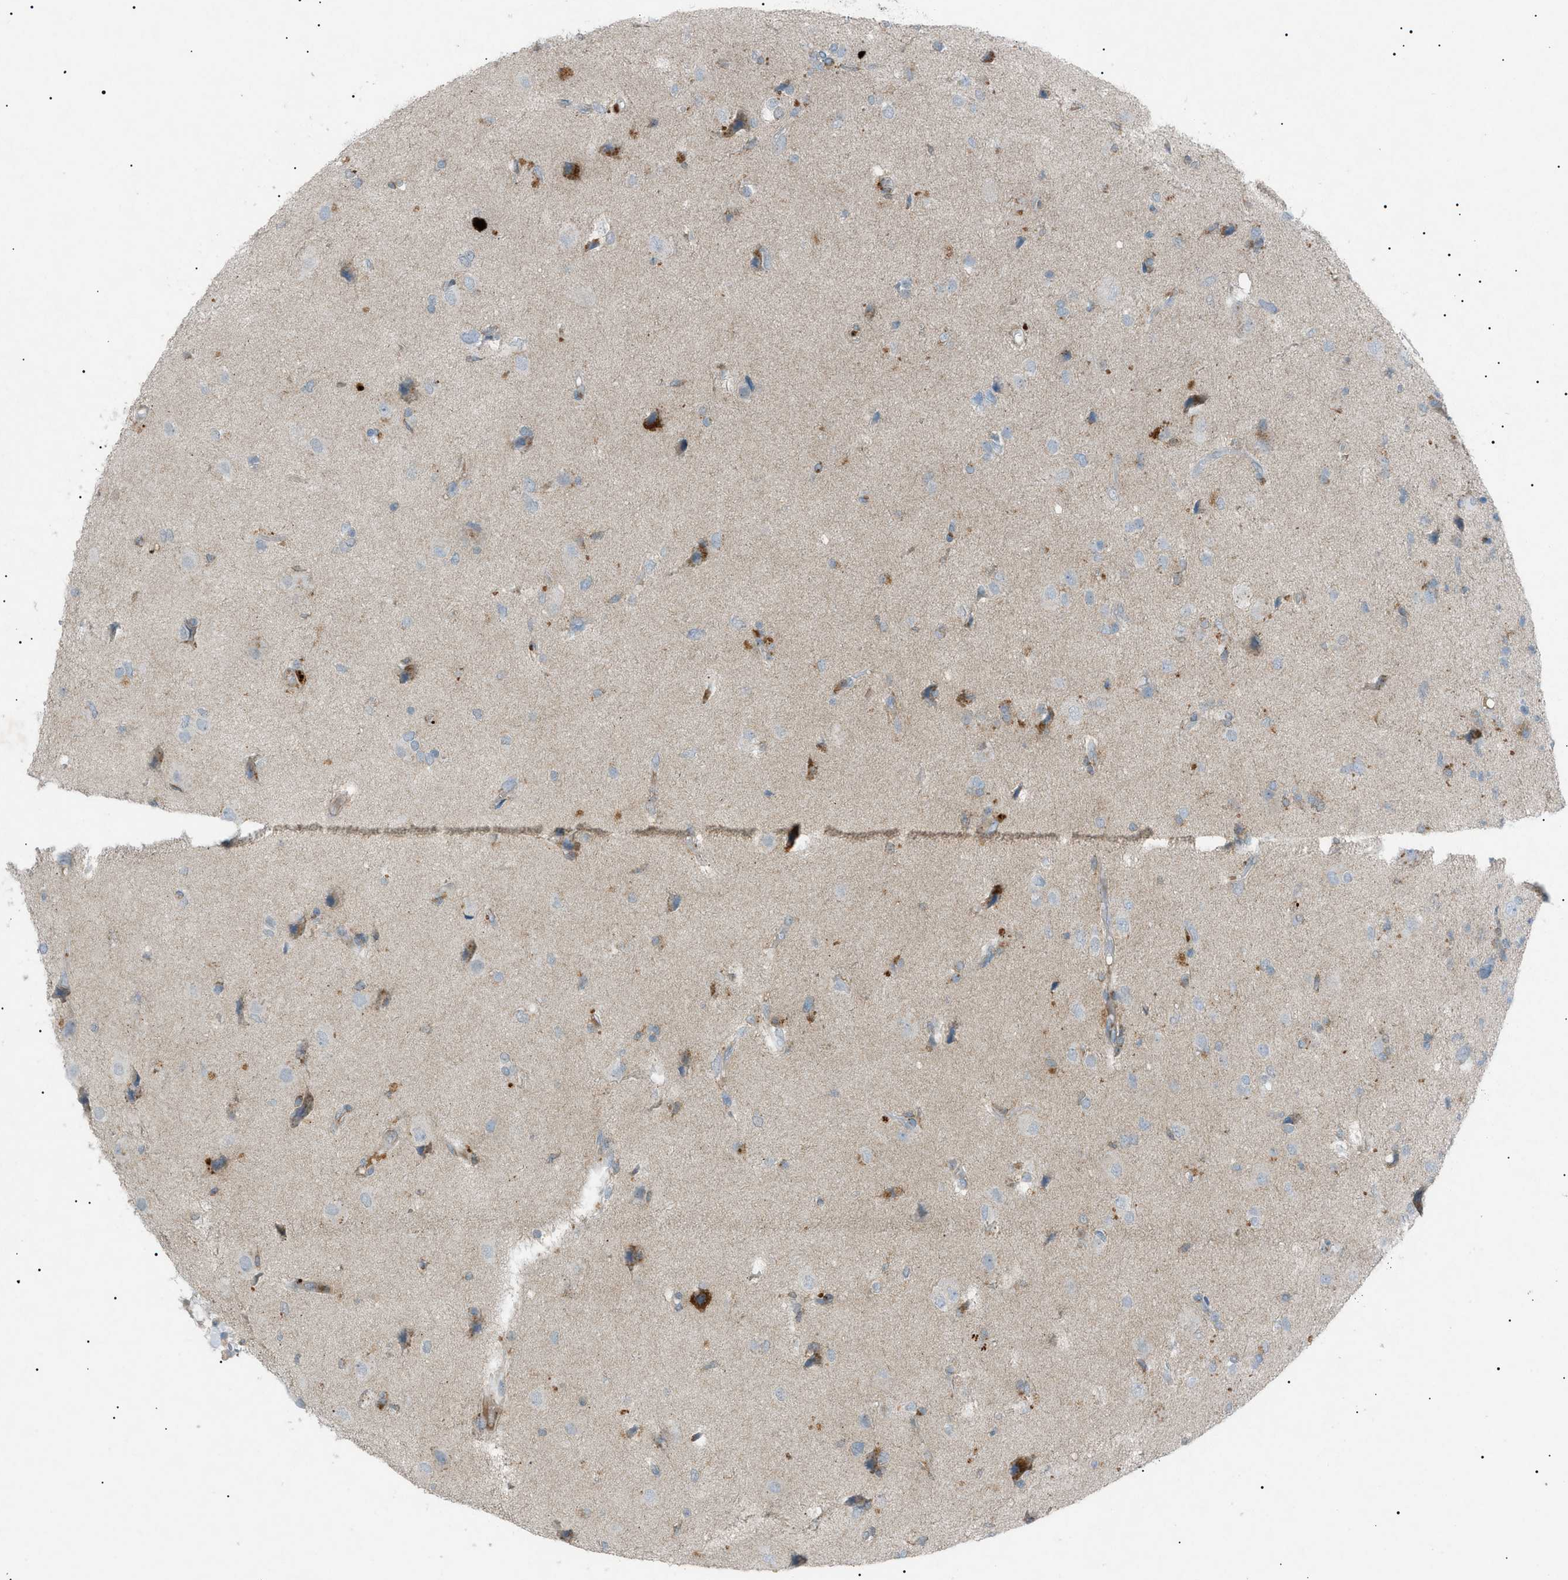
{"staining": {"intensity": "weak", "quantity": "<25%", "location": "cytoplasmic/membranous"}, "tissue": "glioma", "cell_type": "Tumor cells", "image_type": "cancer", "snomed": [{"axis": "morphology", "description": "Glioma, malignant, High grade"}, {"axis": "topography", "description": "Brain"}], "caption": "Malignant glioma (high-grade) stained for a protein using immunohistochemistry reveals no expression tumor cells.", "gene": "BTK", "patient": {"sex": "female", "age": 59}}